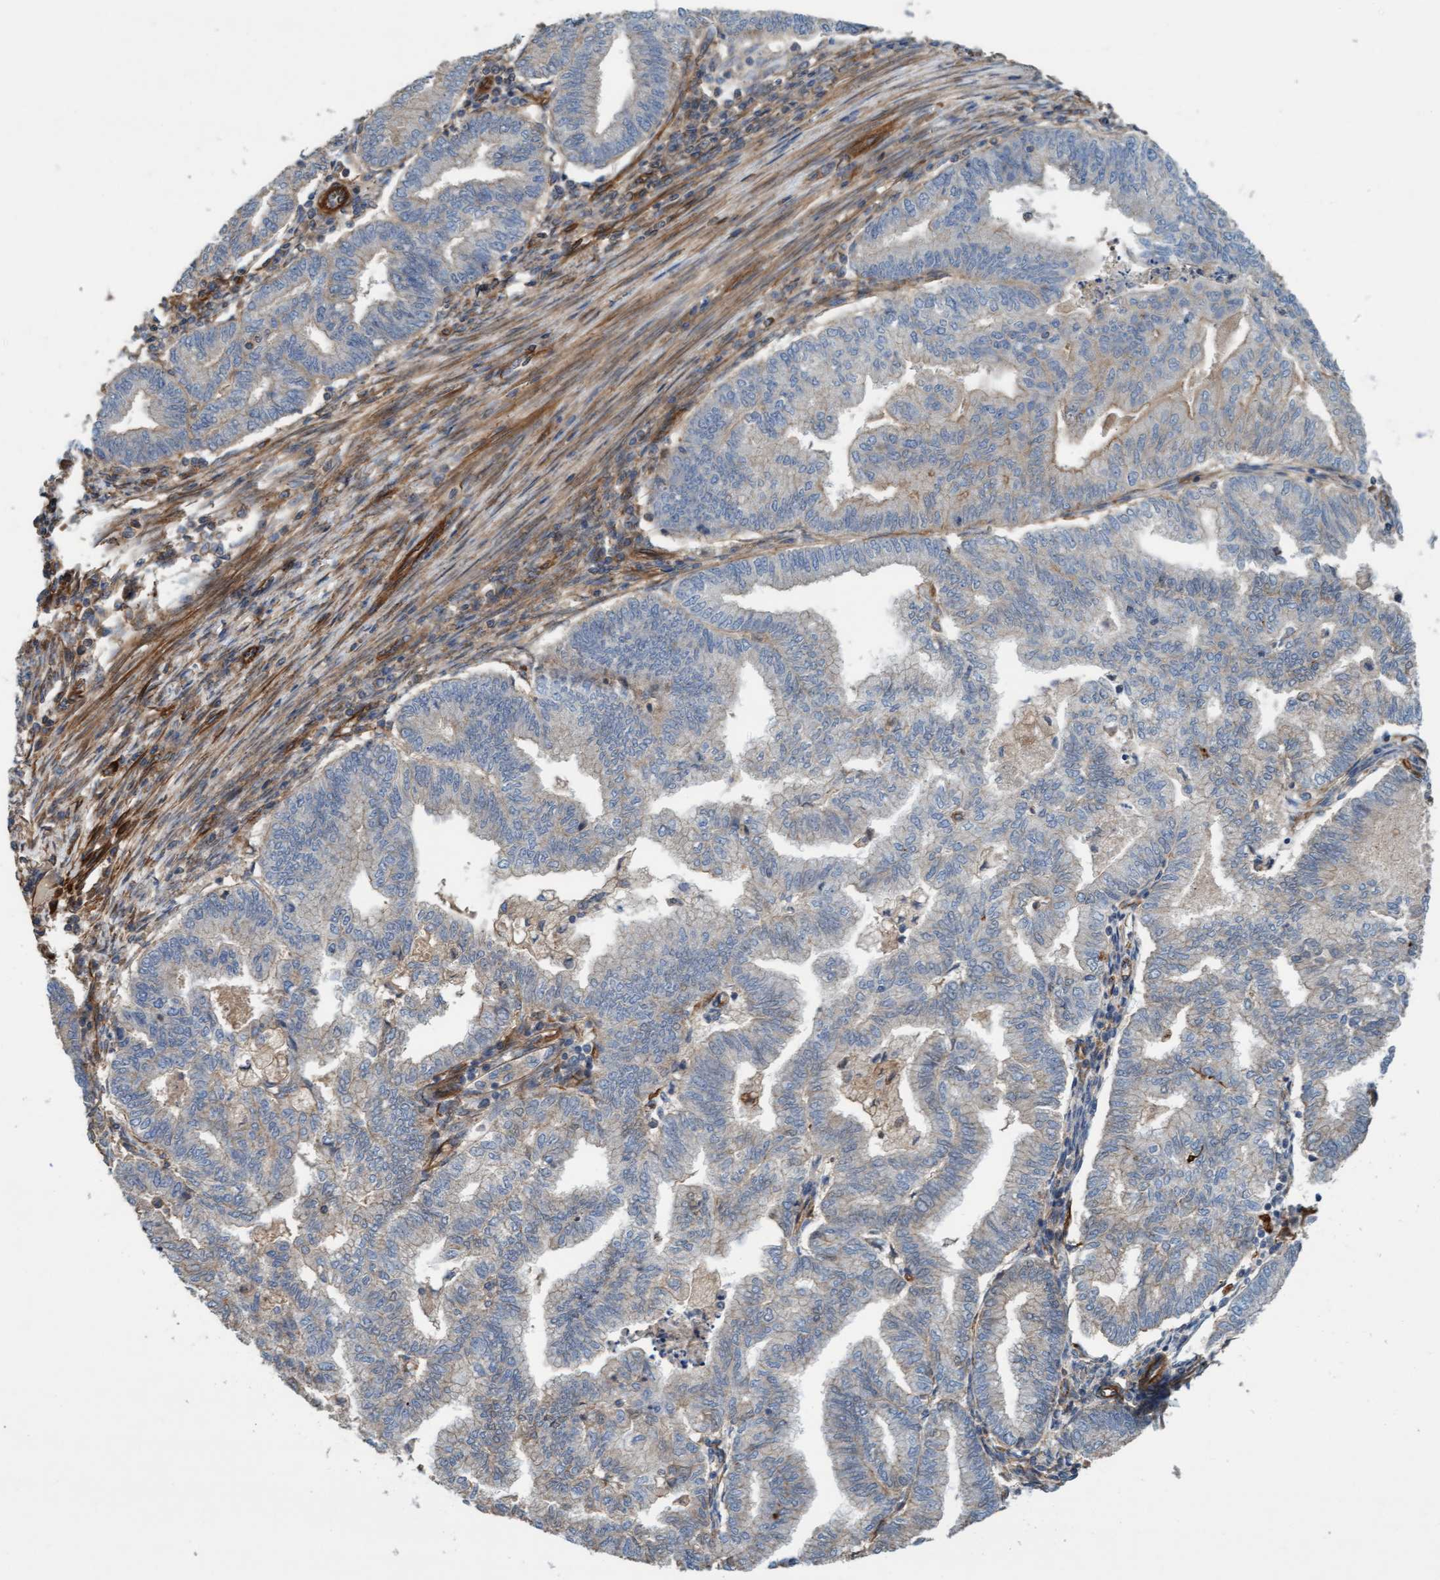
{"staining": {"intensity": "weak", "quantity": "<25%", "location": "cytoplasmic/membranous"}, "tissue": "endometrial cancer", "cell_type": "Tumor cells", "image_type": "cancer", "snomed": [{"axis": "morphology", "description": "Polyp, NOS"}, {"axis": "morphology", "description": "Adenocarcinoma, NOS"}, {"axis": "morphology", "description": "Adenoma, NOS"}, {"axis": "topography", "description": "Endometrium"}], "caption": "The IHC histopathology image has no significant staining in tumor cells of polyp (endometrial) tissue.", "gene": "STXBP4", "patient": {"sex": "female", "age": 79}}